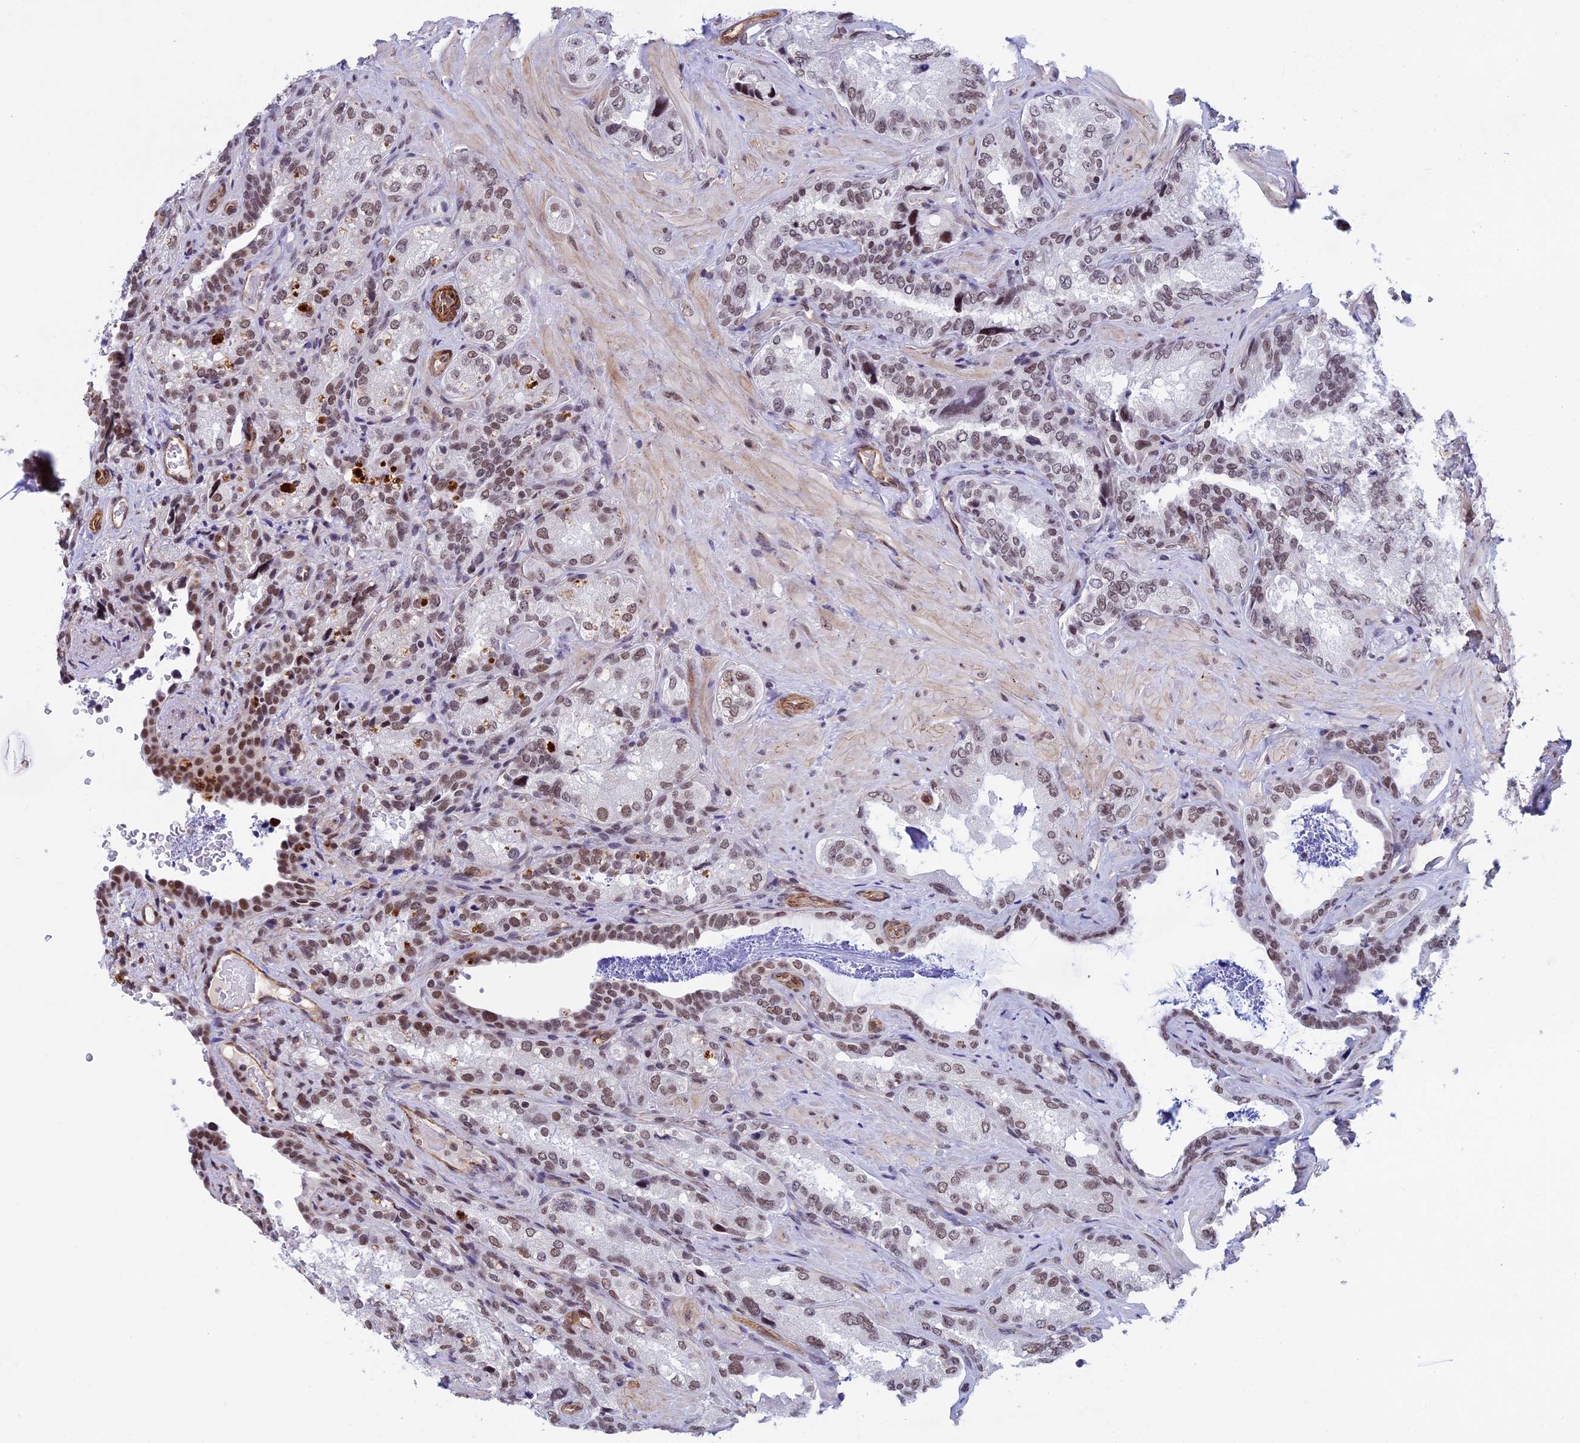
{"staining": {"intensity": "moderate", "quantity": ">75%", "location": "nuclear"}, "tissue": "seminal vesicle", "cell_type": "Glandular cells", "image_type": "normal", "snomed": [{"axis": "morphology", "description": "Normal tissue, NOS"}, {"axis": "topography", "description": "Seminal veicle"}, {"axis": "topography", "description": "Peripheral nerve tissue"}], "caption": "Immunohistochemical staining of normal seminal vesicle reveals medium levels of moderate nuclear positivity in approximately >75% of glandular cells. Nuclei are stained in blue.", "gene": "NIPBL", "patient": {"sex": "male", "age": 67}}